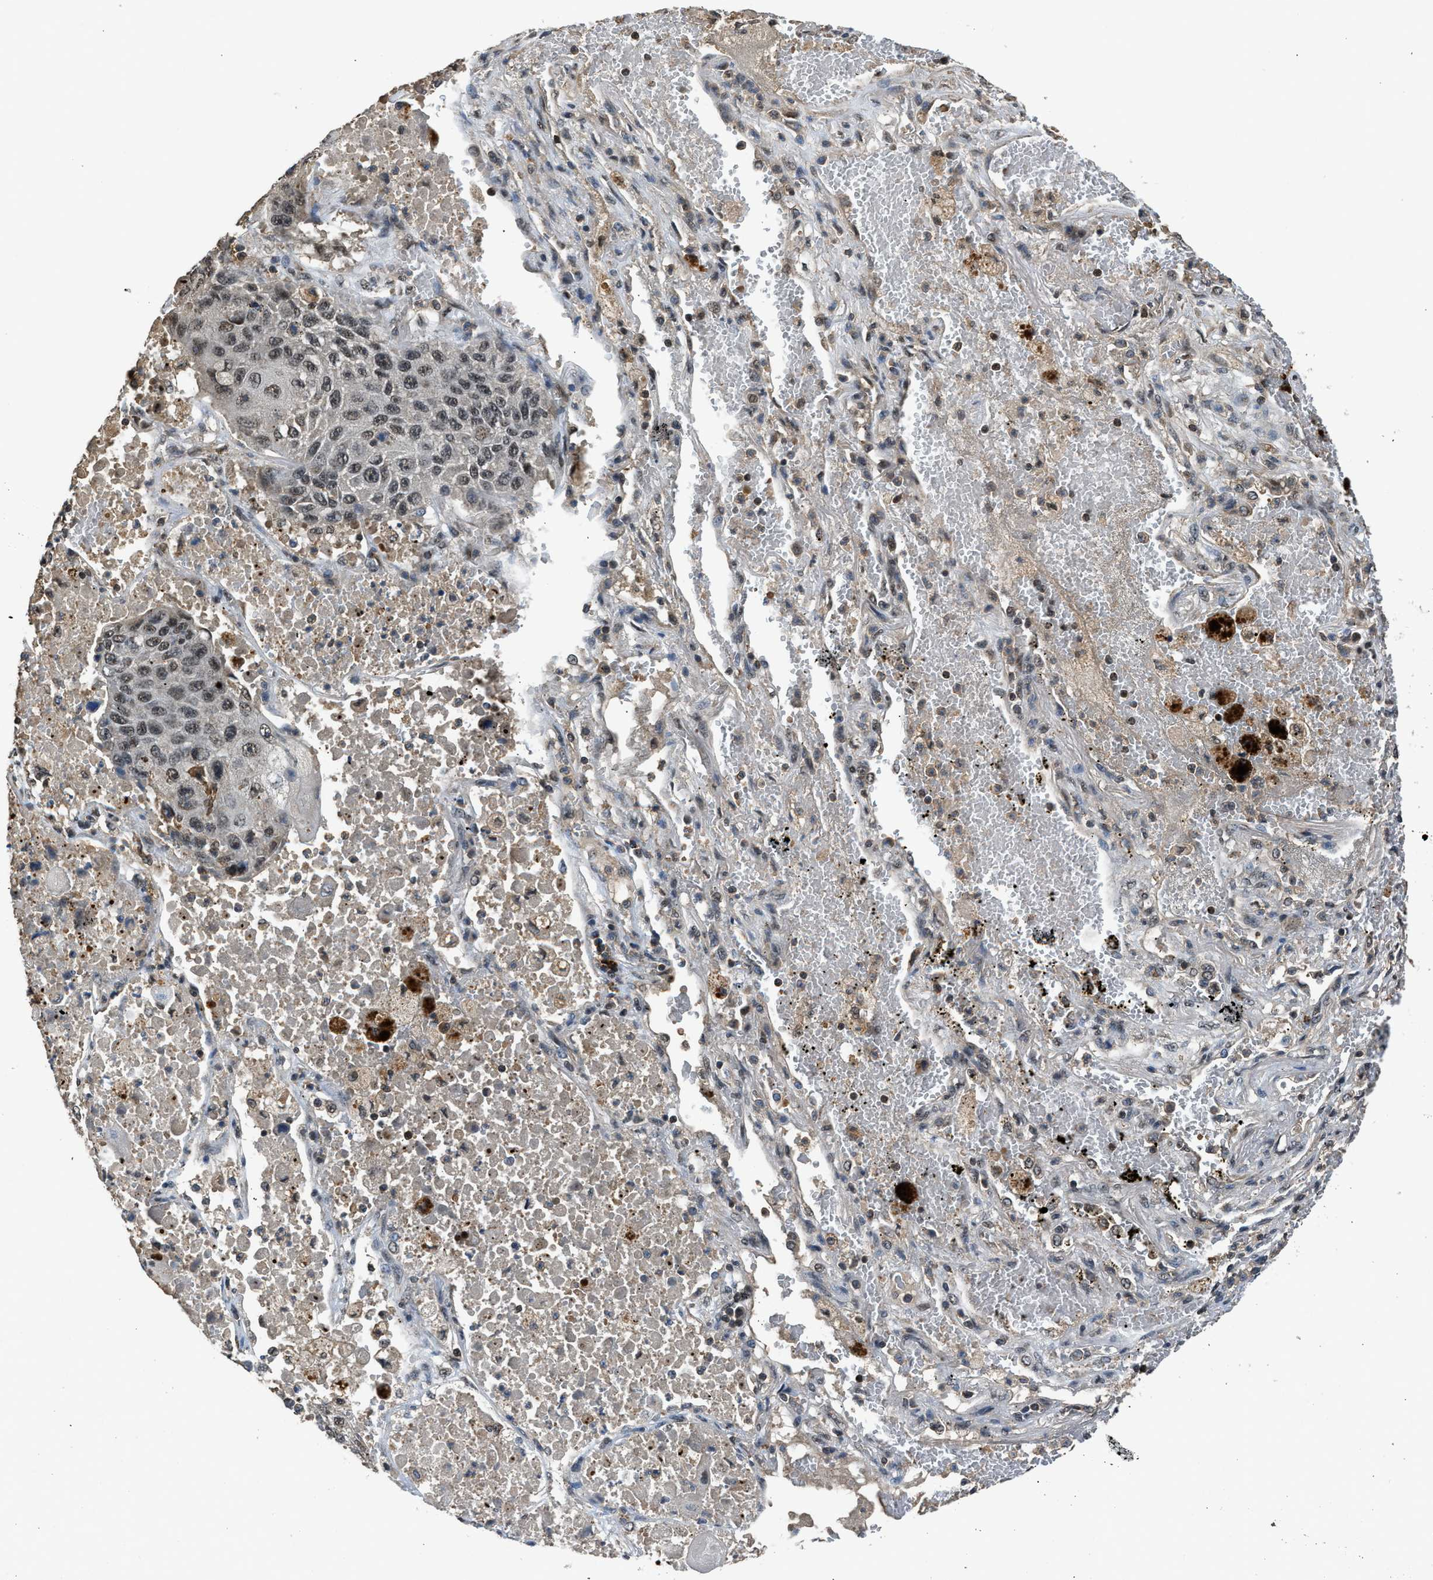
{"staining": {"intensity": "weak", "quantity": "25%-75%", "location": "nuclear"}, "tissue": "lung cancer", "cell_type": "Tumor cells", "image_type": "cancer", "snomed": [{"axis": "morphology", "description": "Squamous cell carcinoma, NOS"}, {"axis": "topography", "description": "Lung"}], "caption": "Protein staining of squamous cell carcinoma (lung) tissue reveals weak nuclear positivity in approximately 25%-75% of tumor cells.", "gene": "SLC15A4", "patient": {"sex": "male", "age": 61}}